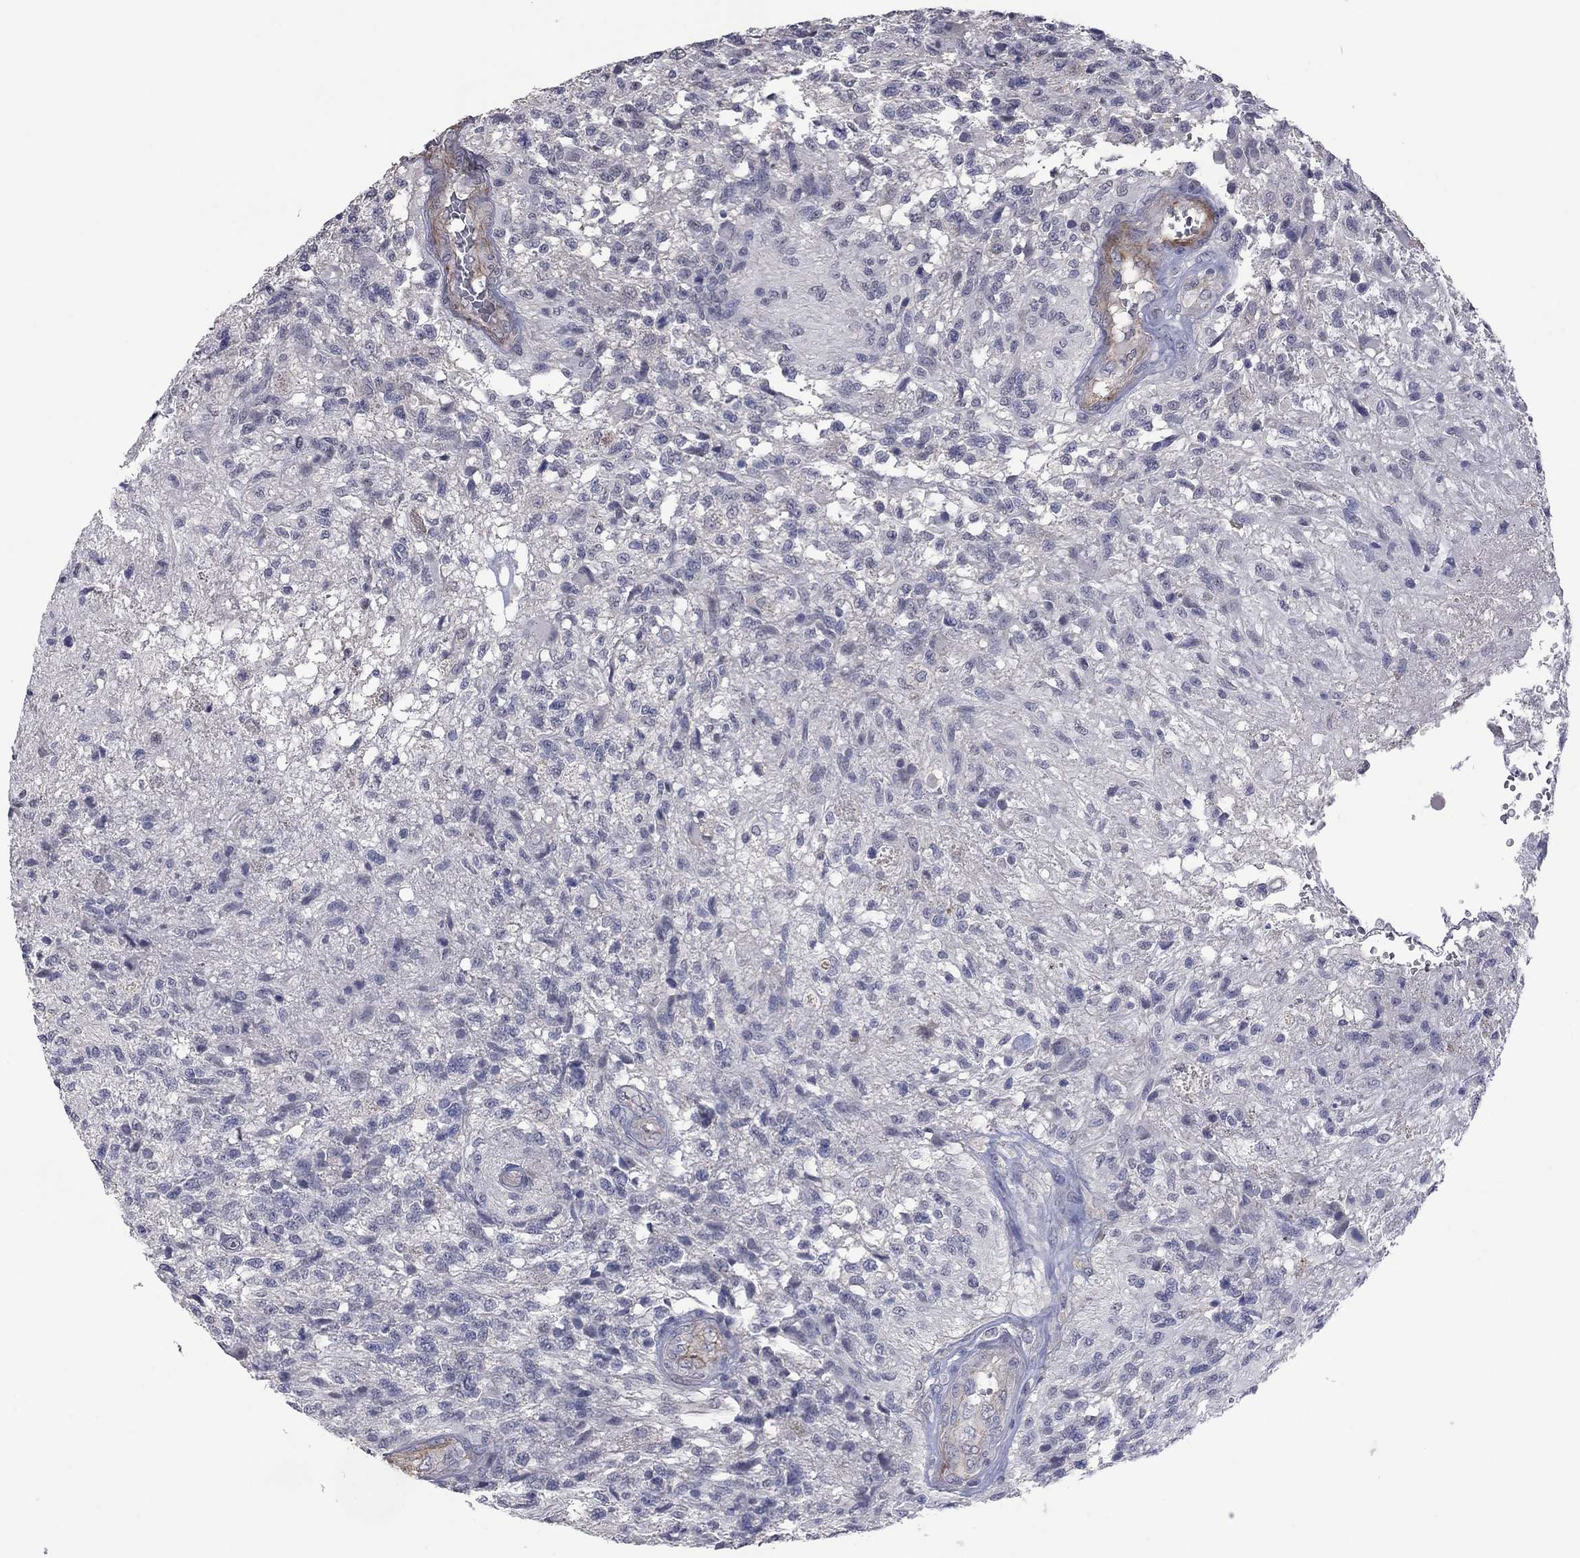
{"staining": {"intensity": "negative", "quantity": "none", "location": "none"}, "tissue": "glioma", "cell_type": "Tumor cells", "image_type": "cancer", "snomed": [{"axis": "morphology", "description": "Glioma, malignant, High grade"}, {"axis": "topography", "description": "Brain"}], "caption": "Malignant high-grade glioma was stained to show a protein in brown. There is no significant expression in tumor cells. (Immunohistochemistry (ihc), brightfield microscopy, high magnification).", "gene": "IP6K3", "patient": {"sex": "male", "age": 56}}